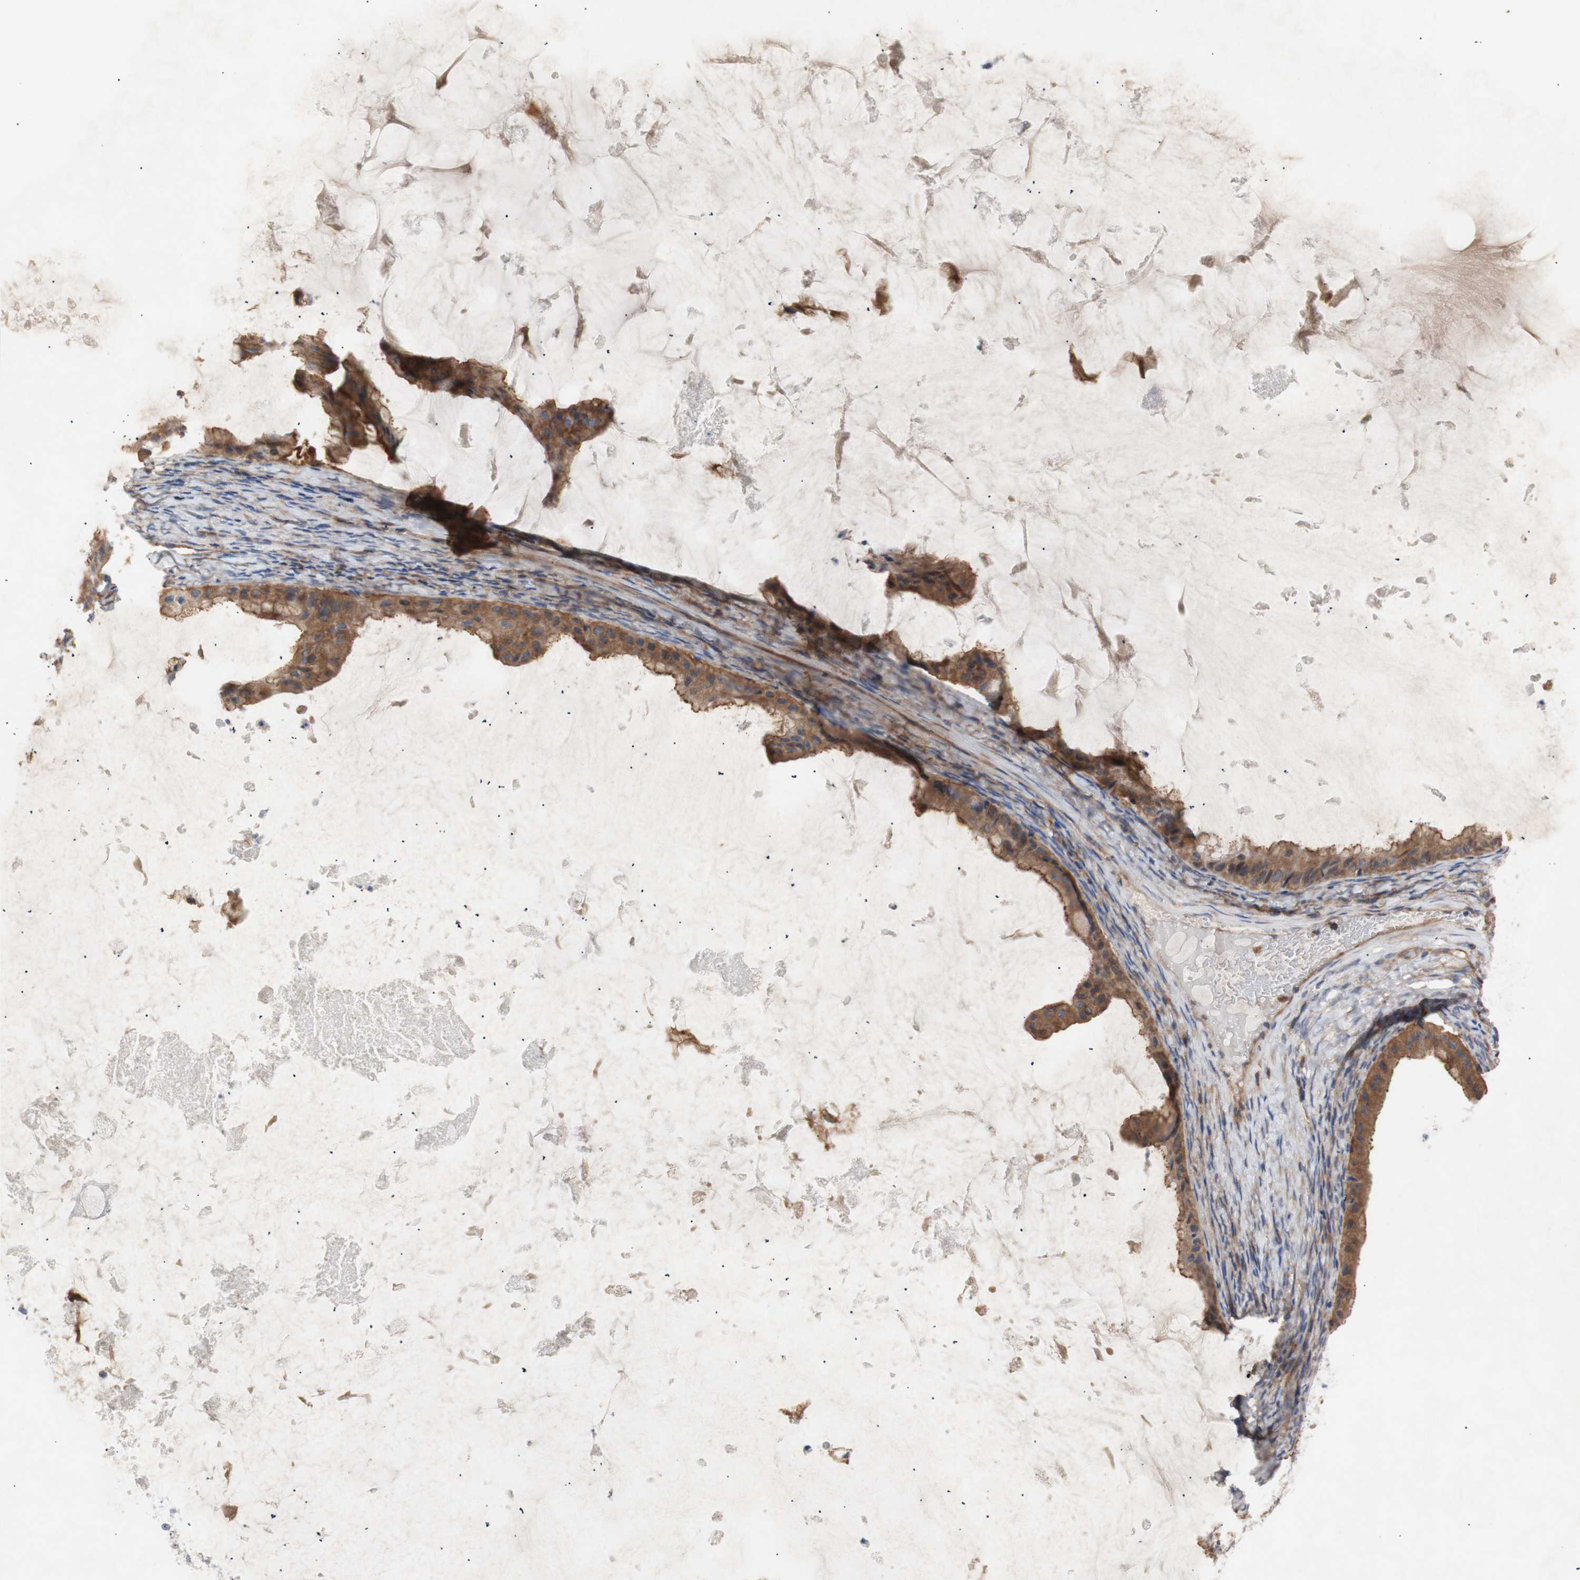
{"staining": {"intensity": "moderate", "quantity": ">75%", "location": "cytoplasmic/membranous"}, "tissue": "ovarian cancer", "cell_type": "Tumor cells", "image_type": "cancer", "snomed": [{"axis": "morphology", "description": "Cystadenocarcinoma, mucinous, NOS"}, {"axis": "topography", "description": "Ovary"}], "caption": "Ovarian cancer (mucinous cystadenocarcinoma) stained with a brown dye displays moderate cytoplasmic/membranous positive staining in about >75% of tumor cells.", "gene": "IKBKG", "patient": {"sex": "female", "age": 61}}